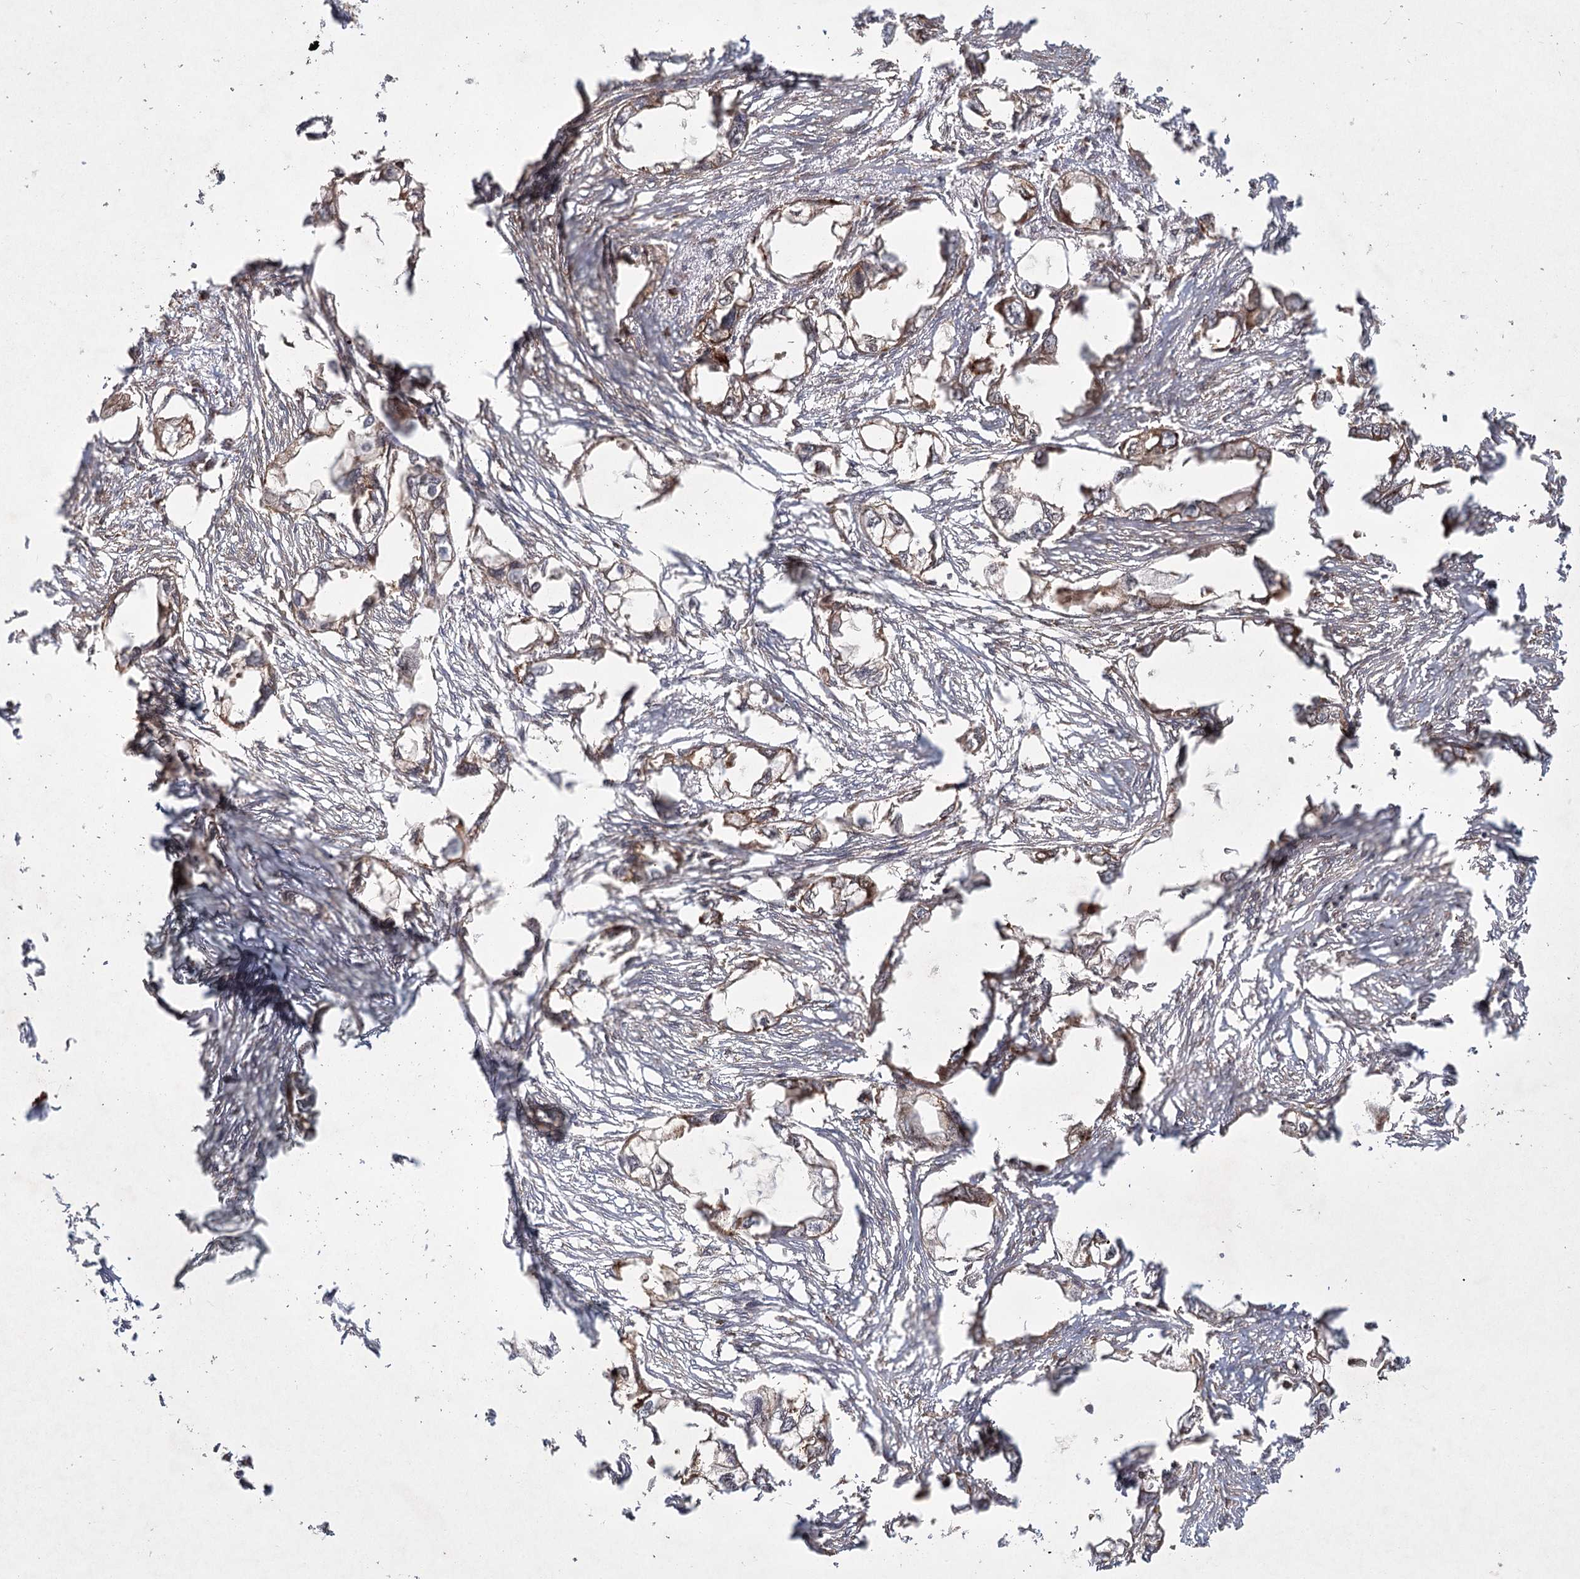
{"staining": {"intensity": "weak", "quantity": "25%-75%", "location": "cytoplasmic/membranous"}, "tissue": "endometrial cancer", "cell_type": "Tumor cells", "image_type": "cancer", "snomed": [{"axis": "morphology", "description": "Adenocarcinoma, NOS"}, {"axis": "morphology", "description": "Adenocarcinoma, metastatic, NOS"}, {"axis": "topography", "description": "Adipose tissue"}, {"axis": "topography", "description": "Endometrium"}], "caption": "Immunohistochemistry (DAB) staining of endometrial cancer (metastatic adenocarcinoma) reveals weak cytoplasmic/membranous protein expression in approximately 25%-75% of tumor cells. The staining was performed using DAB to visualize the protein expression in brown, while the nuclei were stained in blue with hematoxylin (Magnification: 20x).", "gene": "MDFIC", "patient": {"sex": "female", "age": 67}}